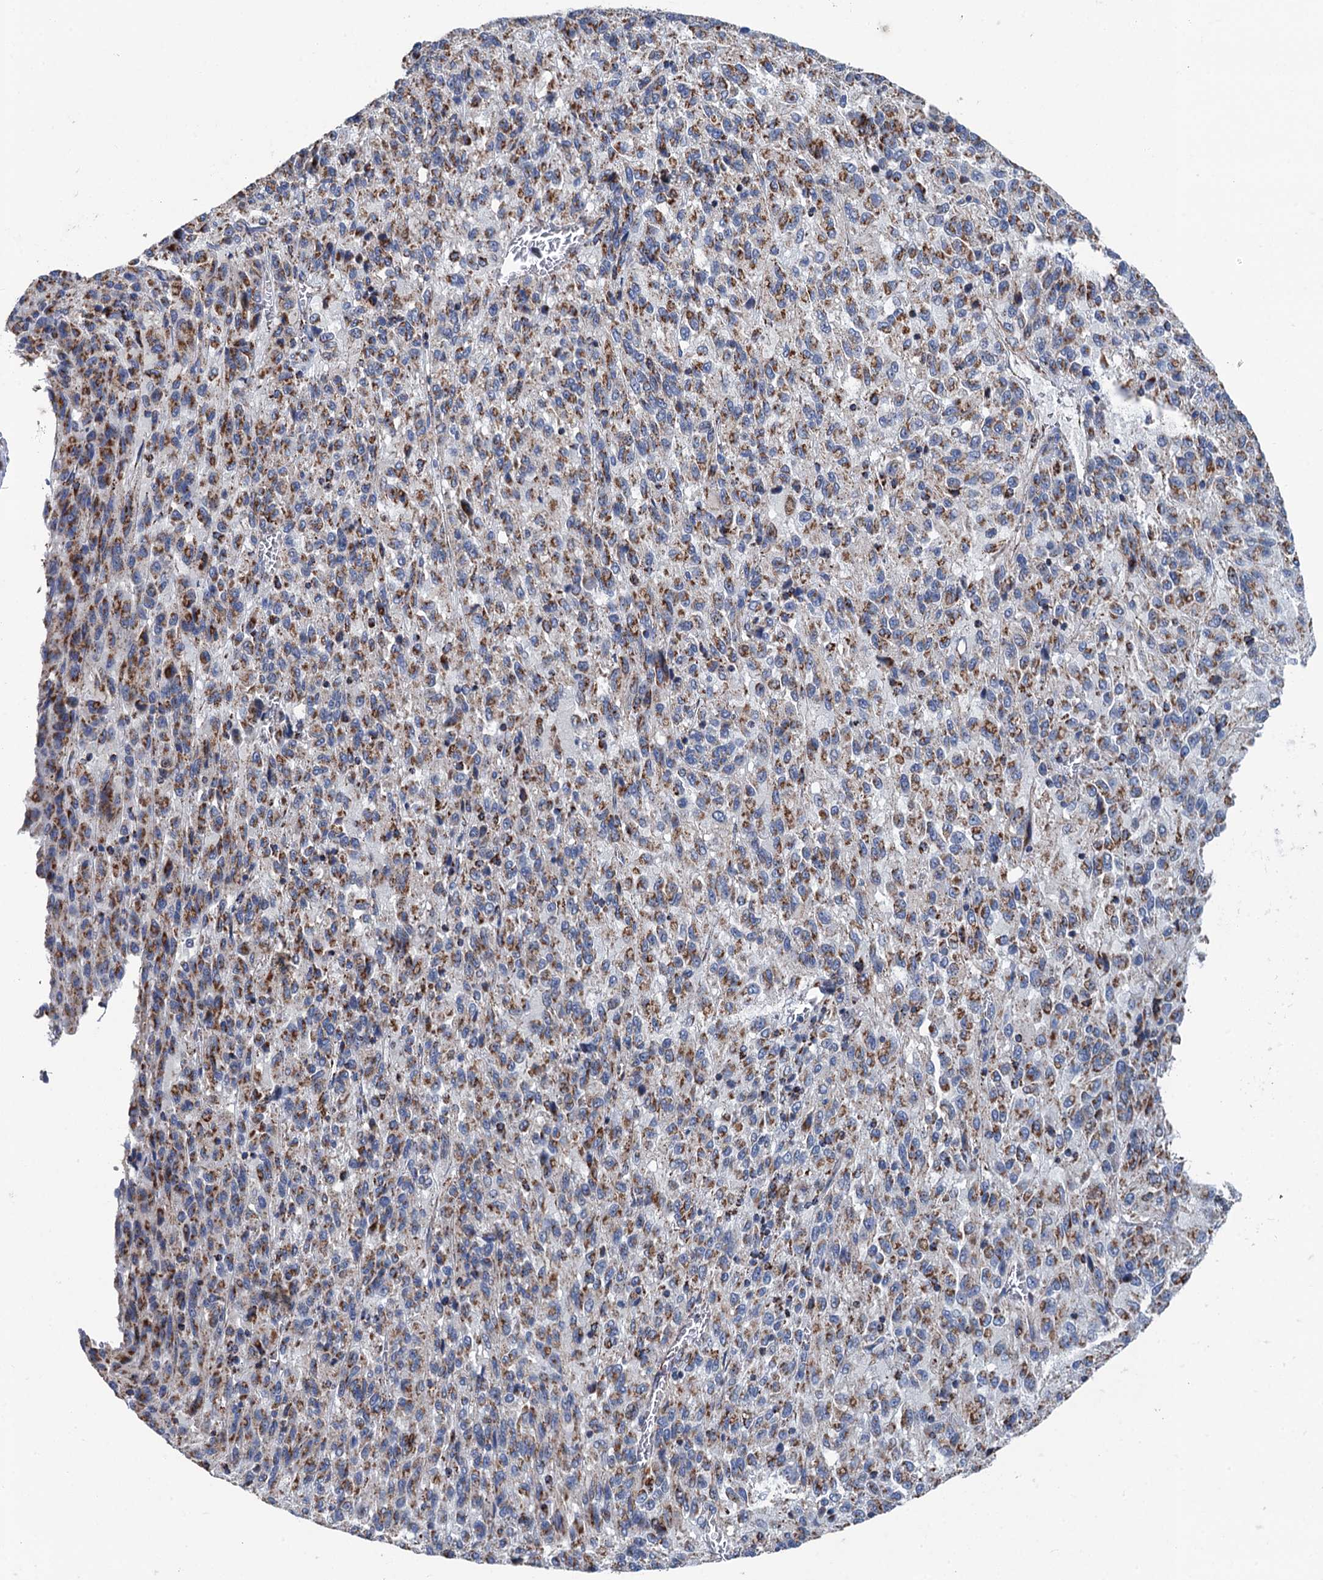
{"staining": {"intensity": "moderate", "quantity": "25%-75%", "location": "cytoplasmic/membranous"}, "tissue": "melanoma", "cell_type": "Tumor cells", "image_type": "cancer", "snomed": [{"axis": "morphology", "description": "Malignant melanoma, Metastatic site"}, {"axis": "topography", "description": "Lung"}], "caption": "Immunohistochemical staining of human malignant melanoma (metastatic site) exhibits medium levels of moderate cytoplasmic/membranous protein staining in approximately 25%-75% of tumor cells.", "gene": "IVD", "patient": {"sex": "male", "age": 64}}